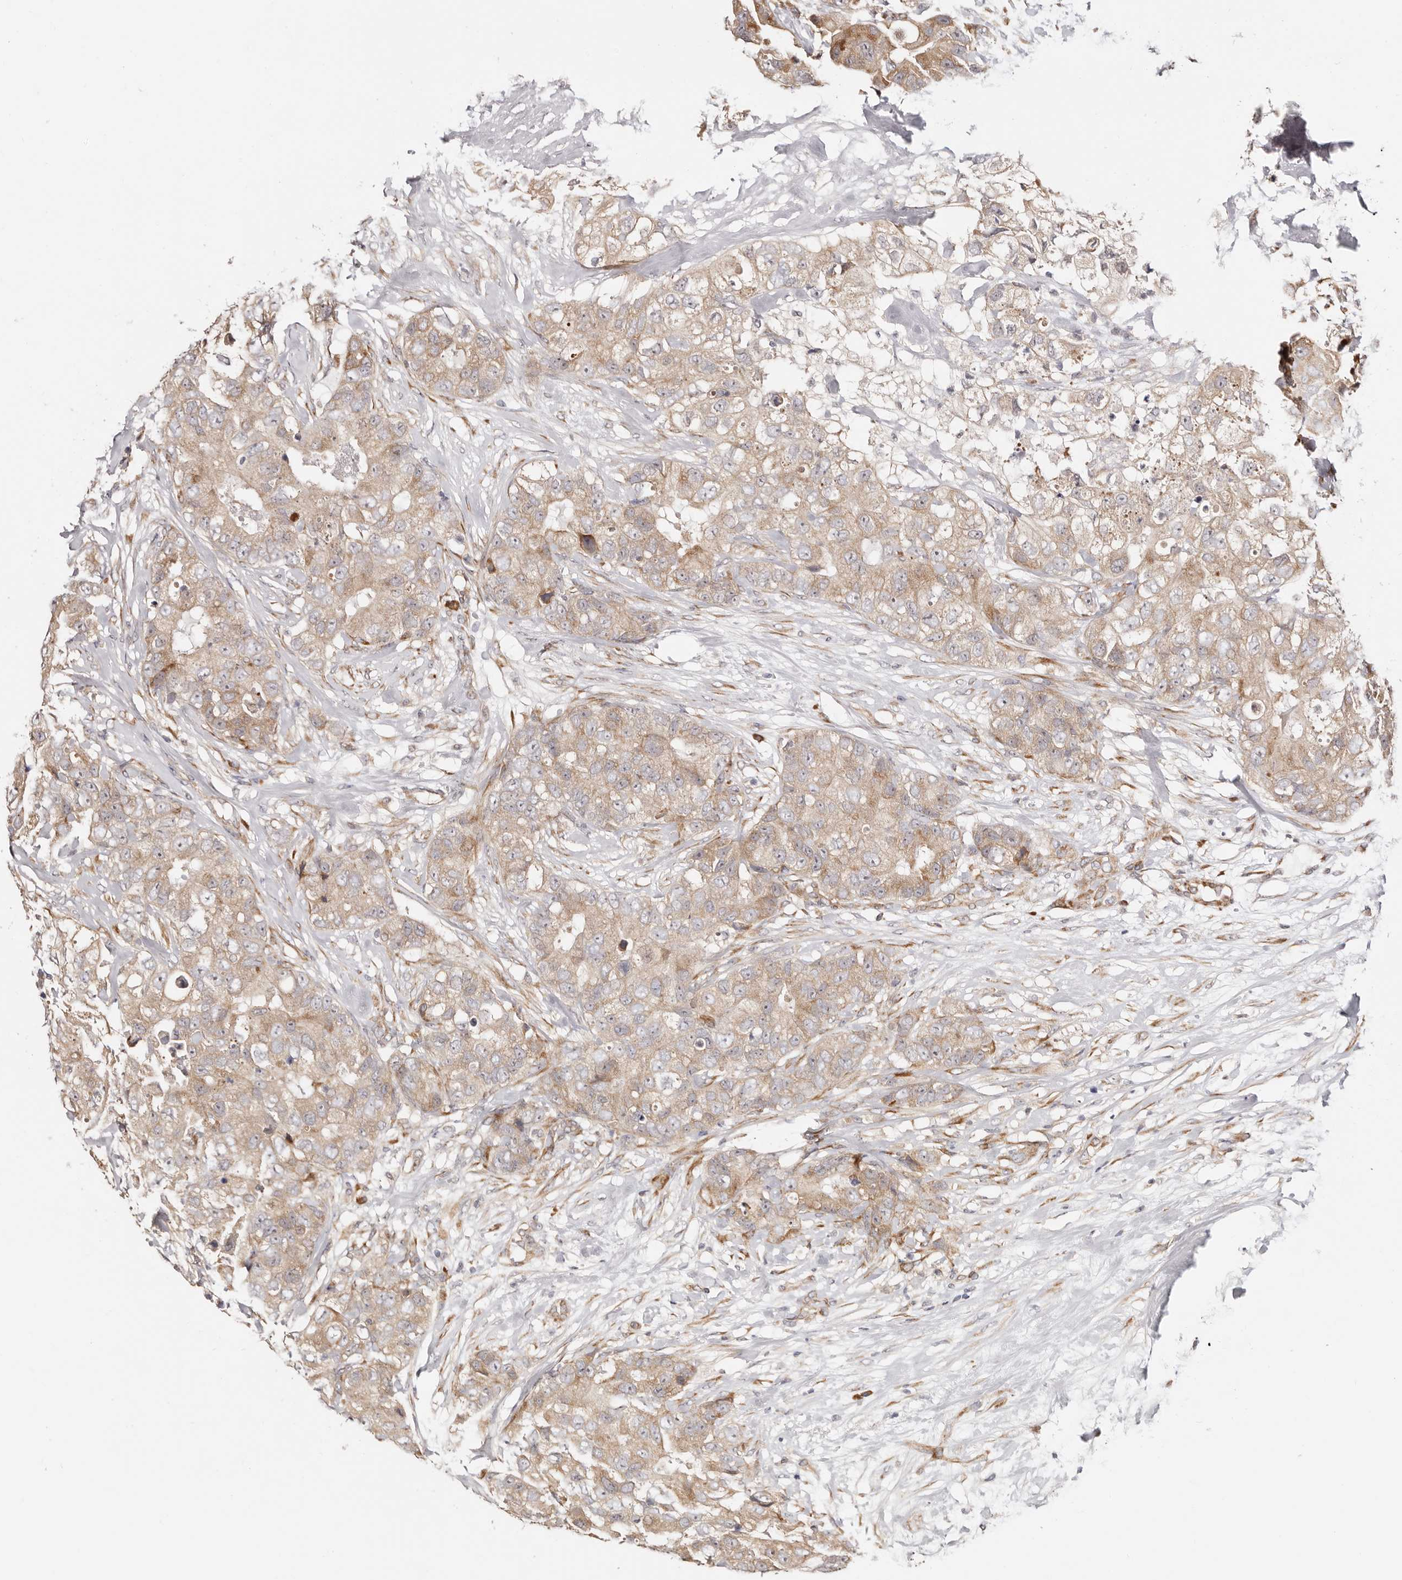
{"staining": {"intensity": "weak", "quantity": ">75%", "location": "cytoplasmic/membranous"}, "tissue": "breast cancer", "cell_type": "Tumor cells", "image_type": "cancer", "snomed": [{"axis": "morphology", "description": "Duct carcinoma"}, {"axis": "topography", "description": "Breast"}], "caption": "Protein analysis of breast cancer tissue demonstrates weak cytoplasmic/membranous positivity in about >75% of tumor cells.", "gene": "BCL2L15", "patient": {"sex": "female", "age": 62}}